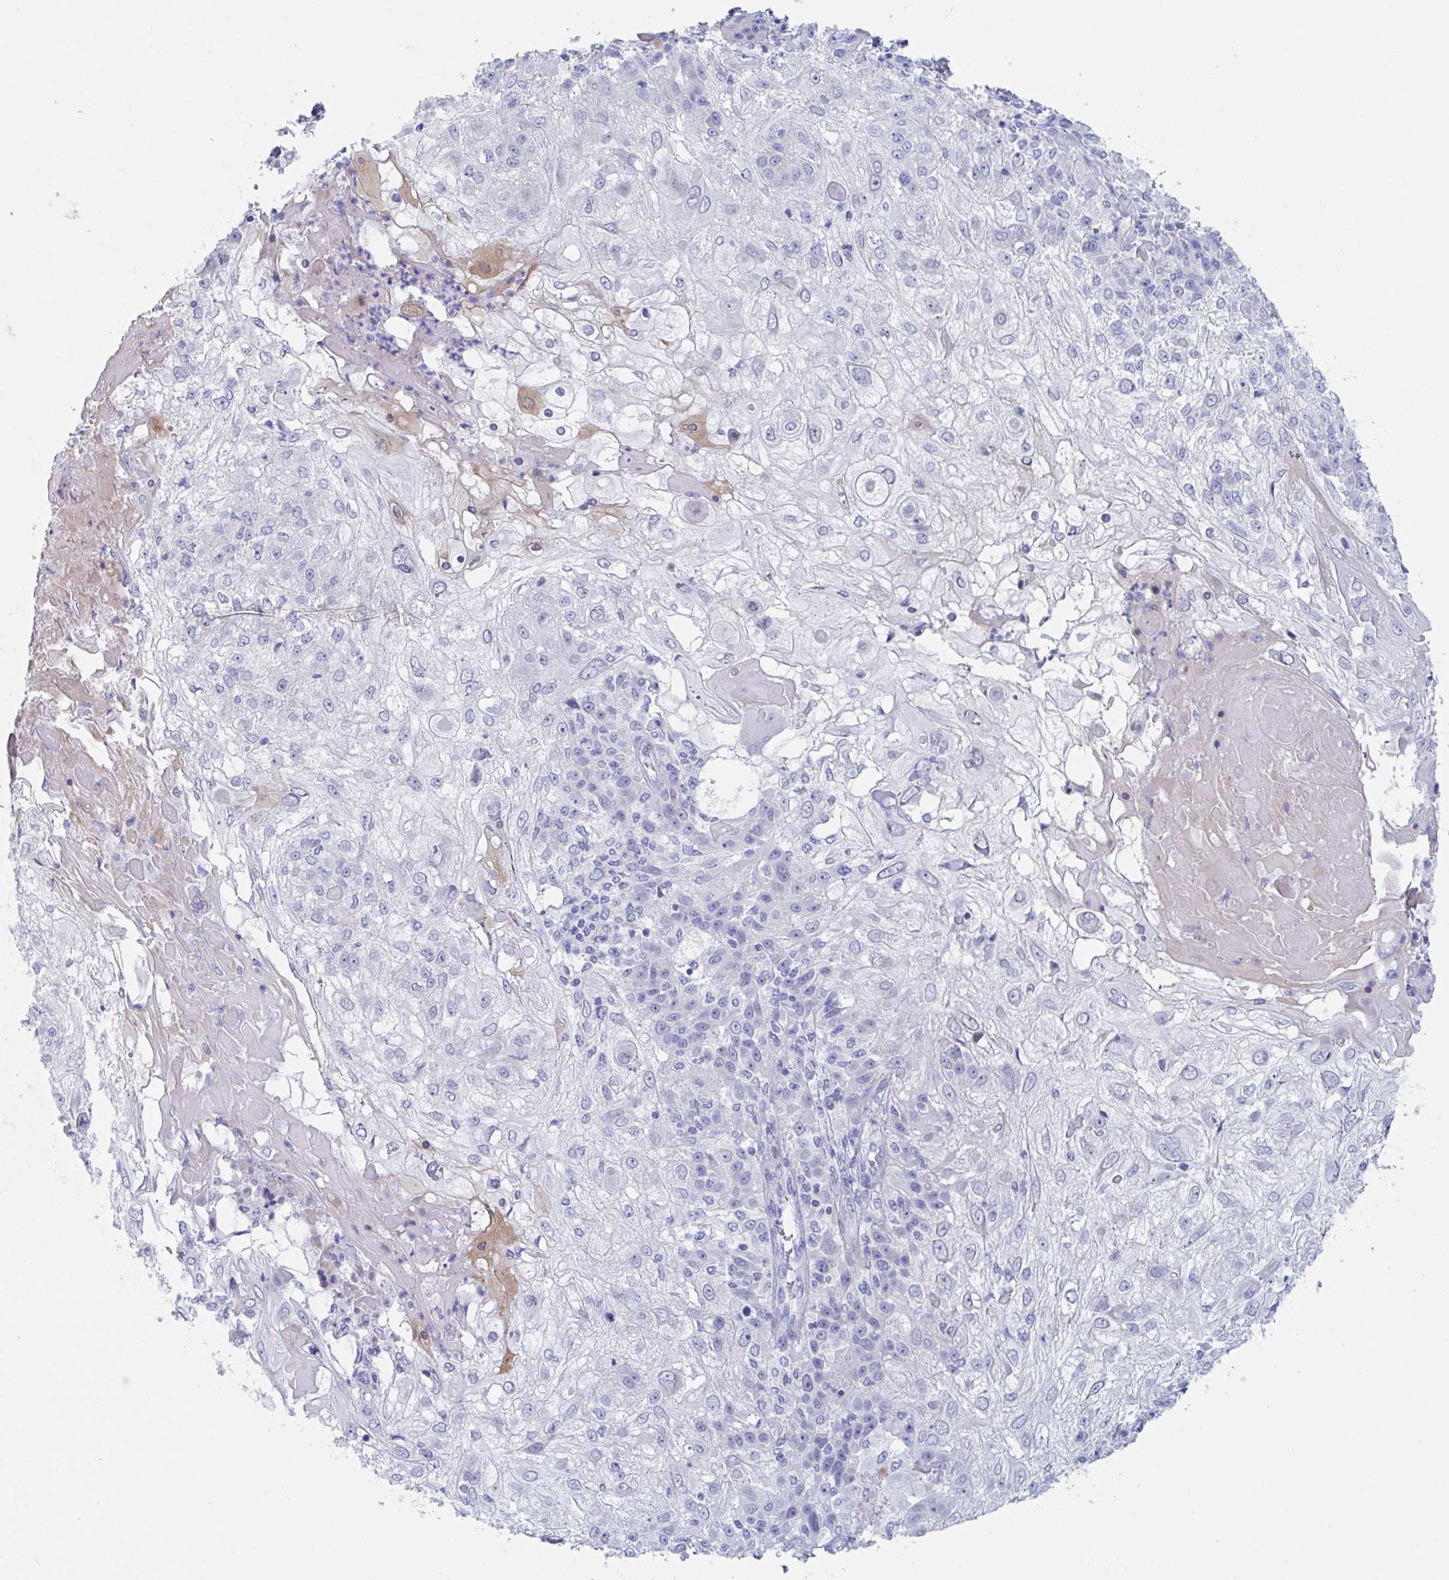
{"staining": {"intensity": "negative", "quantity": "none", "location": "none"}, "tissue": "skin cancer", "cell_type": "Tumor cells", "image_type": "cancer", "snomed": [{"axis": "morphology", "description": "Normal tissue, NOS"}, {"axis": "morphology", "description": "Squamous cell carcinoma, NOS"}, {"axis": "topography", "description": "Skin"}], "caption": "A histopathology image of skin cancer stained for a protein shows no brown staining in tumor cells. The staining was performed using DAB (3,3'-diaminobenzidine) to visualize the protein expression in brown, while the nuclei were stained in blue with hematoxylin (Magnification: 20x).", "gene": "NT5C3B", "patient": {"sex": "female", "age": 83}}